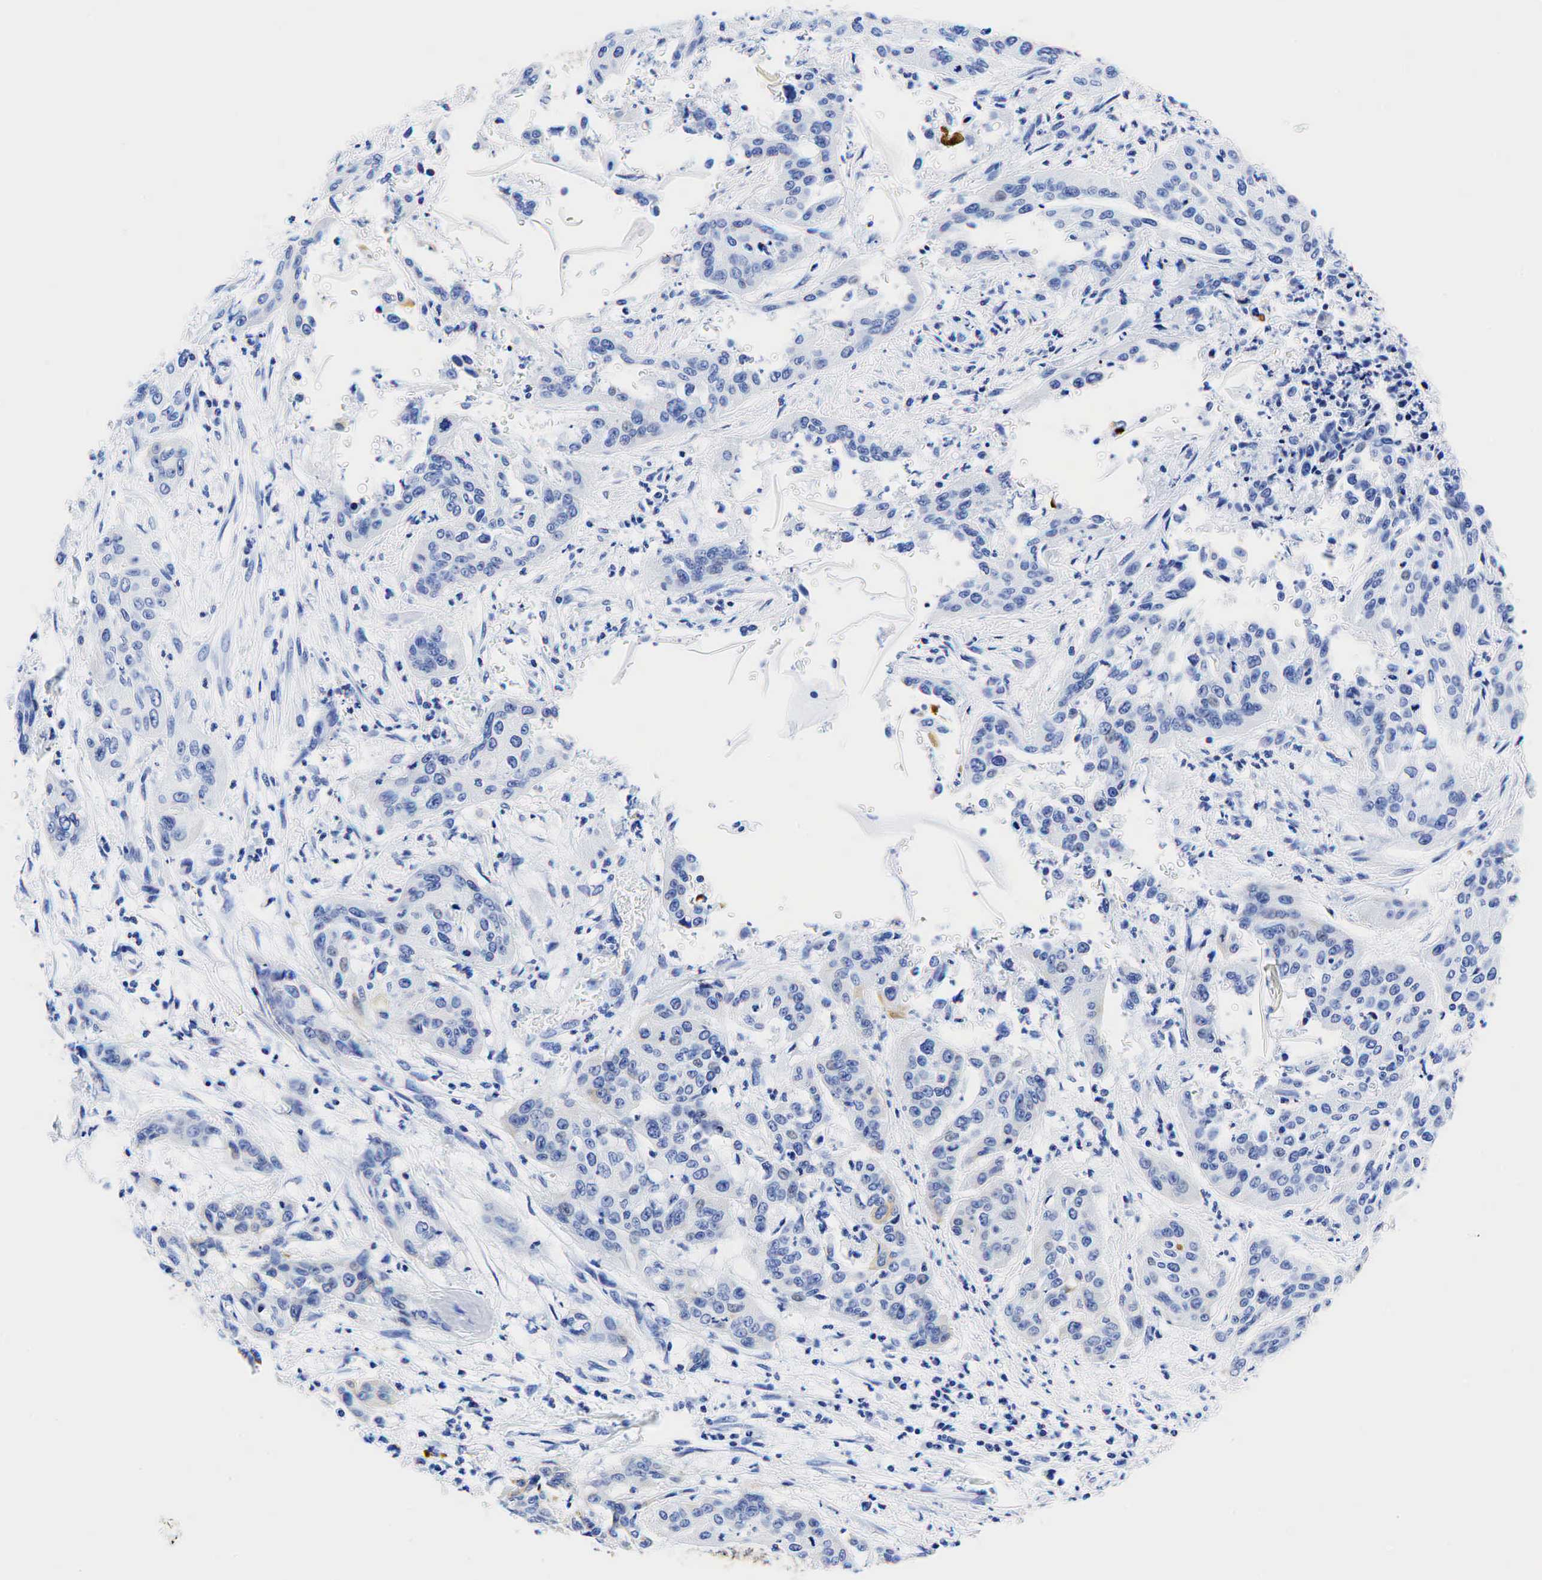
{"staining": {"intensity": "weak", "quantity": "<25%", "location": "cytoplasmic/membranous"}, "tissue": "cervical cancer", "cell_type": "Tumor cells", "image_type": "cancer", "snomed": [{"axis": "morphology", "description": "Squamous cell carcinoma, NOS"}, {"axis": "topography", "description": "Cervix"}], "caption": "Immunohistochemistry (IHC) micrograph of human squamous cell carcinoma (cervical) stained for a protein (brown), which displays no expression in tumor cells. (Stains: DAB immunohistochemistry (IHC) with hematoxylin counter stain, Microscopy: brightfield microscopy at high magnification).", "gene": "KRT18", "patient": {"sex": "female", "age": 41}}